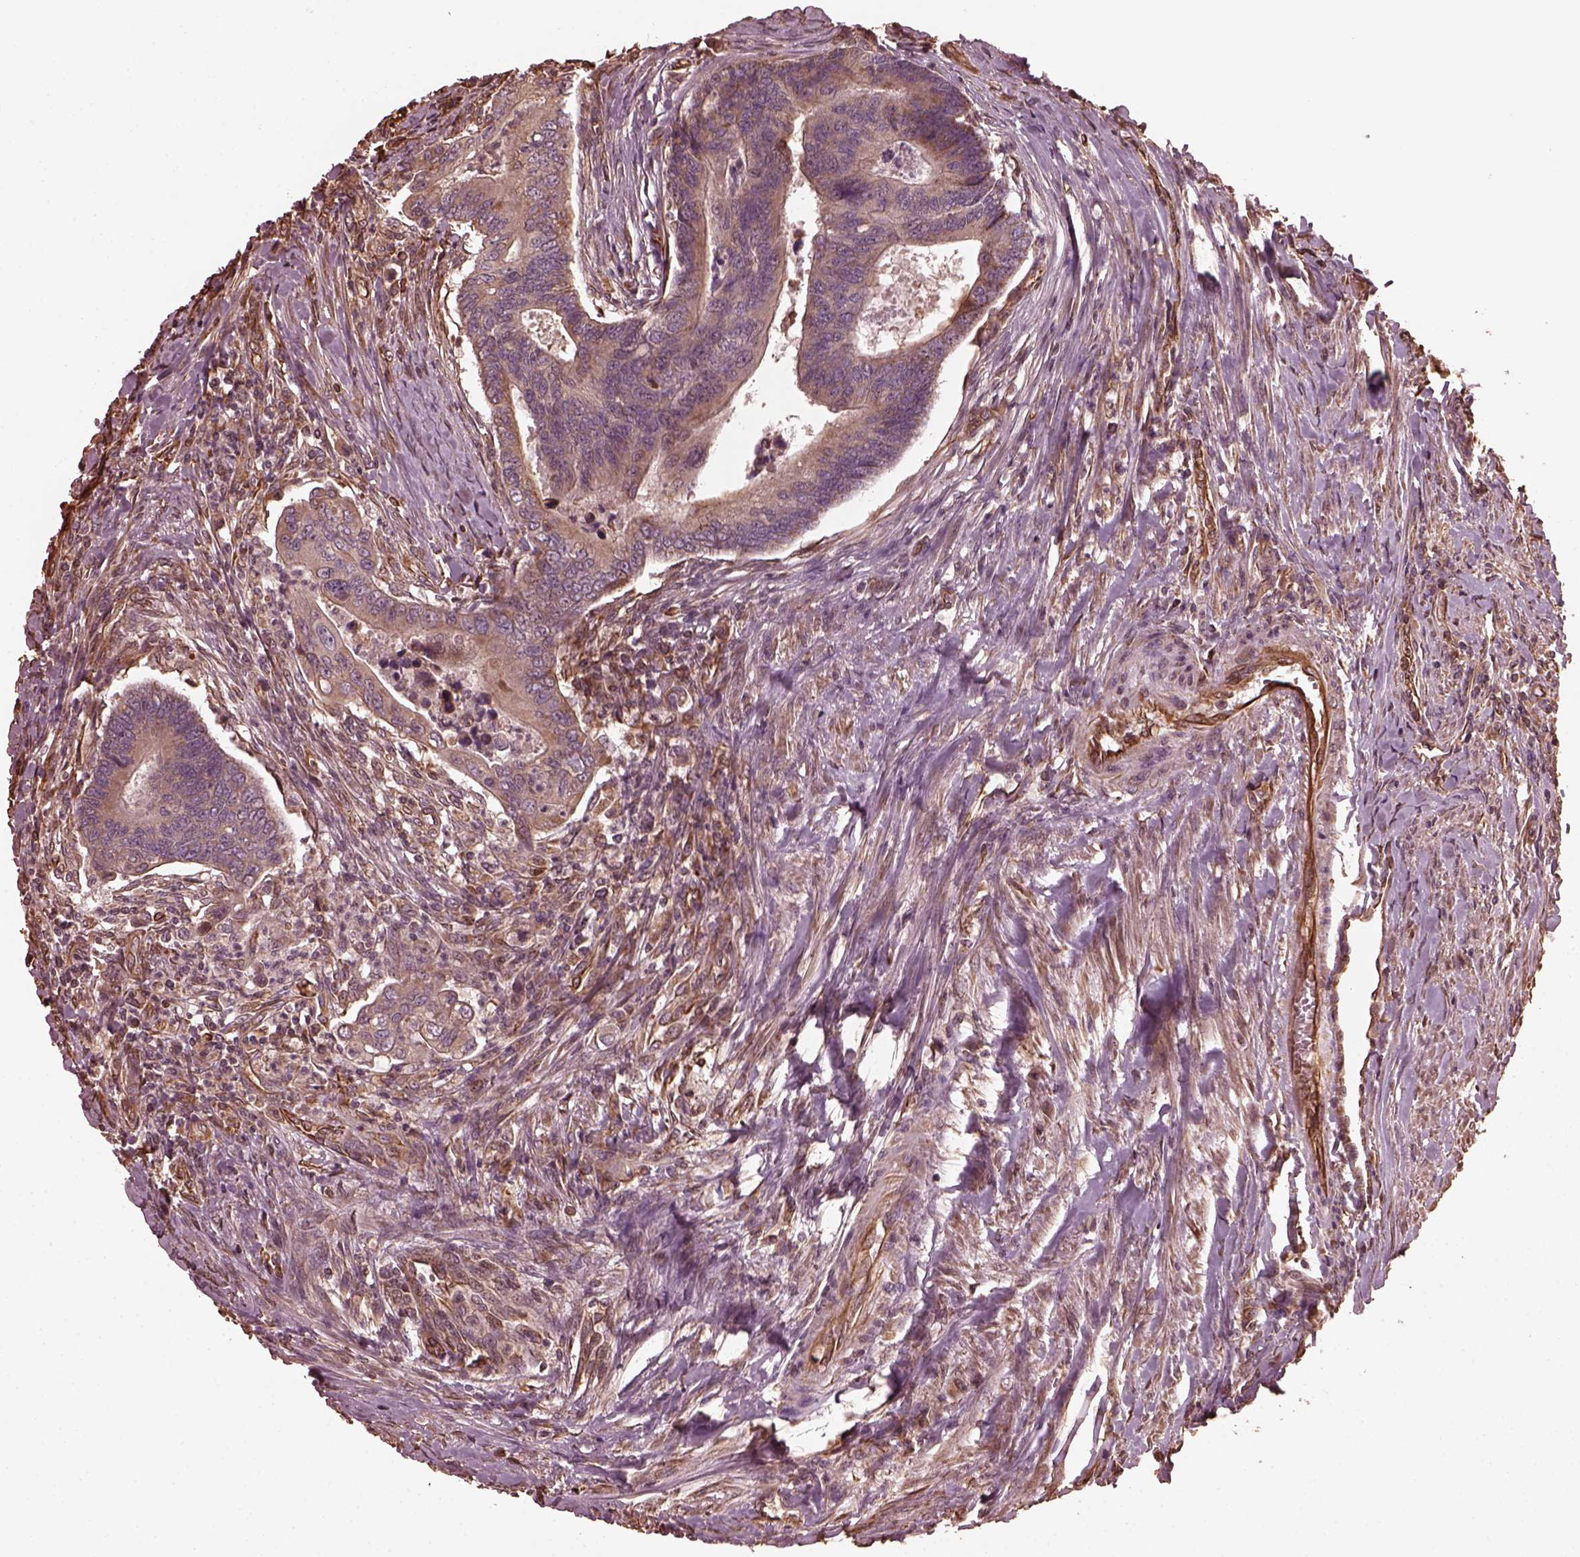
{"staining": {"intensity": "weak", "quantity": "25%-75%", "location": "cytoplasmic/membranous"}, "tissue": "colorectal cancer", "cell_type": "Tumor cells", "image_type": "cancer", "snomed": [{"axis": "morphology", "description": "Adenocarcinoma, NOS"}, {"axis": "topography", "description": "Colon"}], "caption": "Human colorectal cancer stained for a protein (brown) displays weak cytoplasmic/membranous positive positivity in approximately 25%-75% of tumor cells.", "gene": "GTPBP1", "patient": {"sex": "female", "age": 67}}